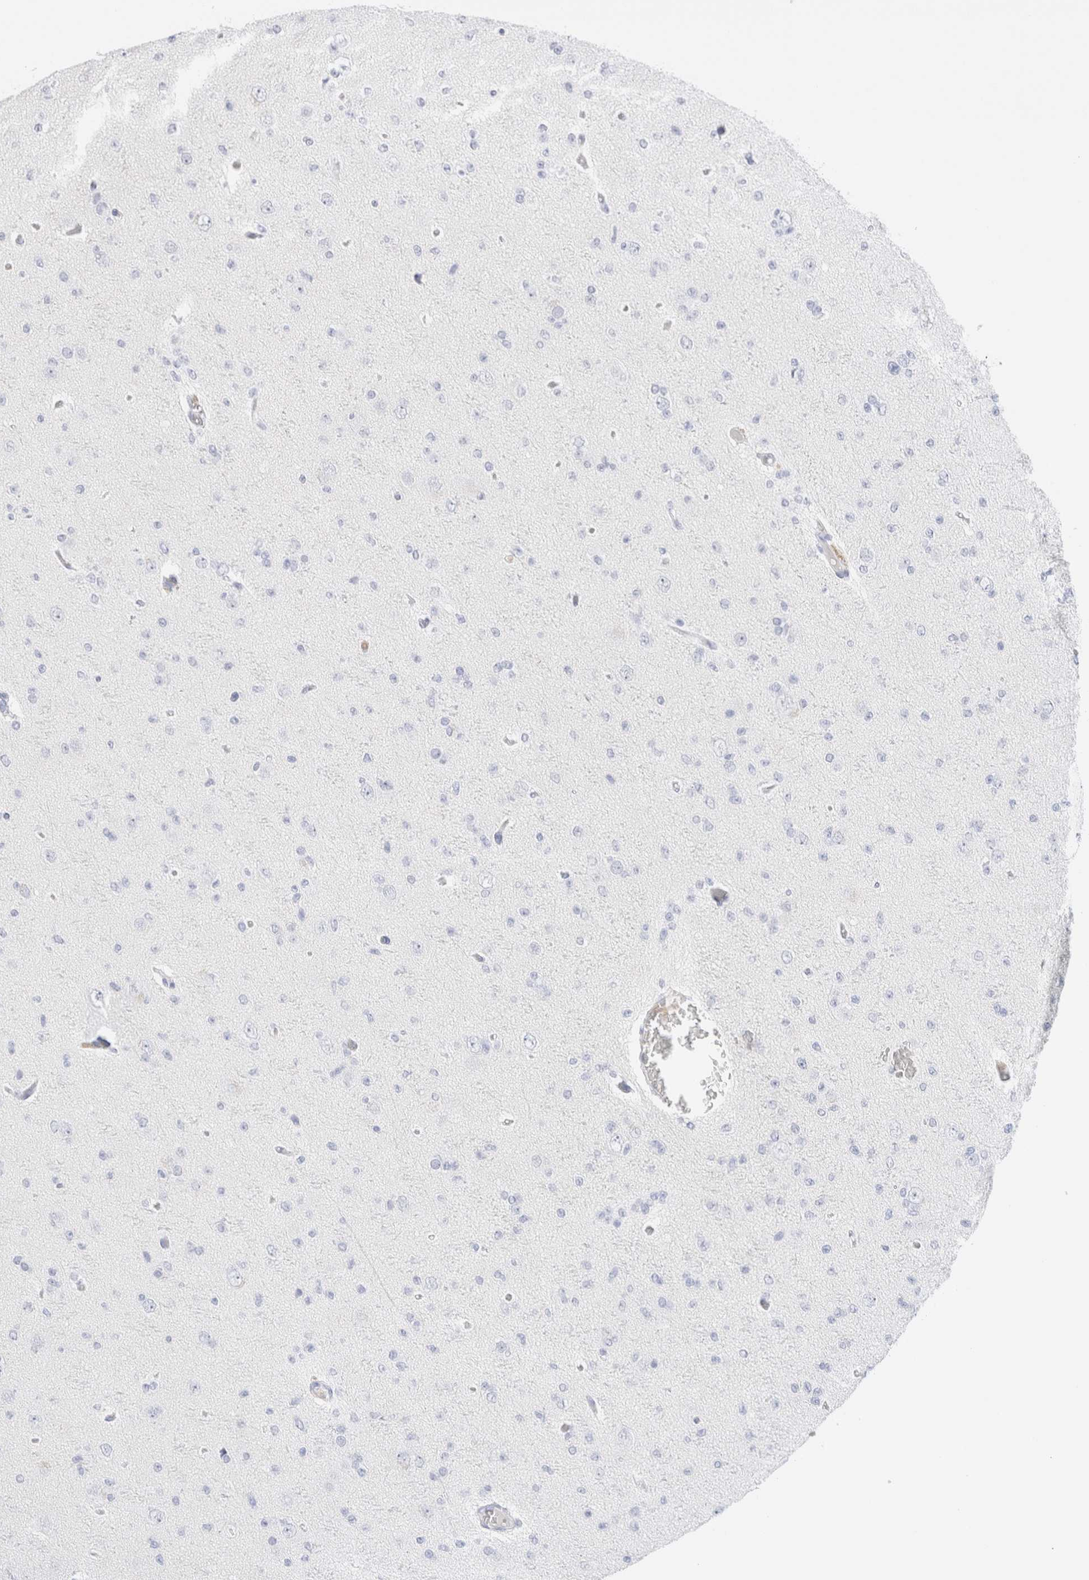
{"staining": {"intensity": "negative", "quantity": "none", "location": "none"}, "tissue": "glioma", "cell_type": "Tumor cells", "image_type": "cancer", "snomed": [{"axis": "morphology", "description": "Glioma, malignant, Low grade"}, {"axis": "topography", "description": "Brain"}], "caption": "This is an immunohistochemistry histopathology image of human malignant glioma (low-grade). There is no positivity in tumor cells.", "gene": "ARG1", "patient": {"sex": "female", "age": 22}}